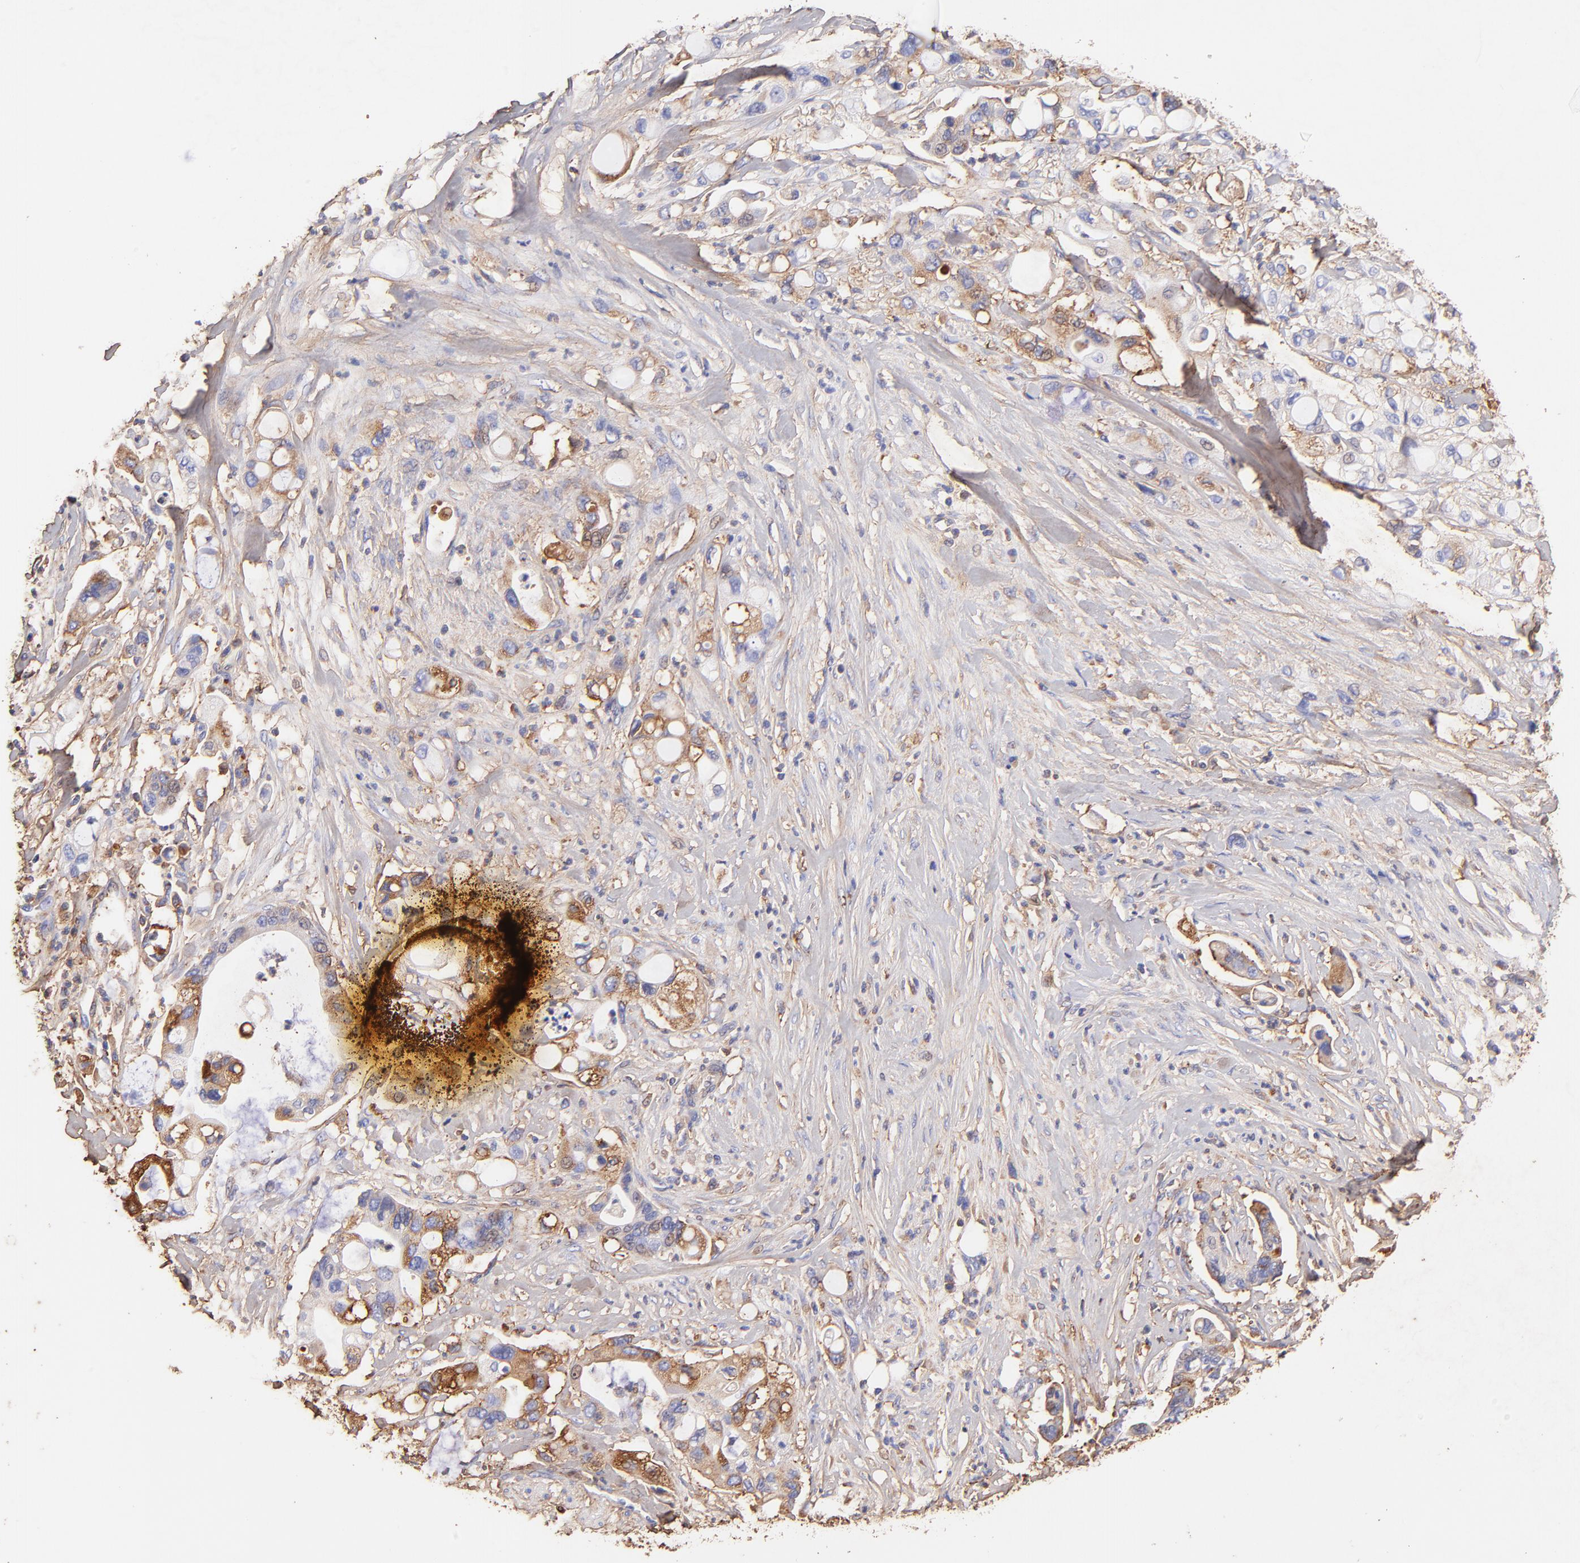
{"staining": {"intensity": "strong", "quantity": "<25%", "location": "cytoplasmic/membranous"}, "tissue": "pancreatic cancer", "cell_type": "Tumor cells", "image_type": "cancer", "snomed": [{"axis": "morphology", "description": "Adenocarcinoma, NOS"}, {"axis": "topography", "description": "Pancreas"}], "caption": "Immunohistochemistry (IHC) image of neoplastic tissue: pancreatic cancer stained using IHC shows medium levels of strong protein expression localized specifically in the cytoplasmic/membranous of tumor cells, appearing as a cytoplasmic/membranous brown color.", "gene": "BGN", "patient": {"sex": "male", "age": 70}}